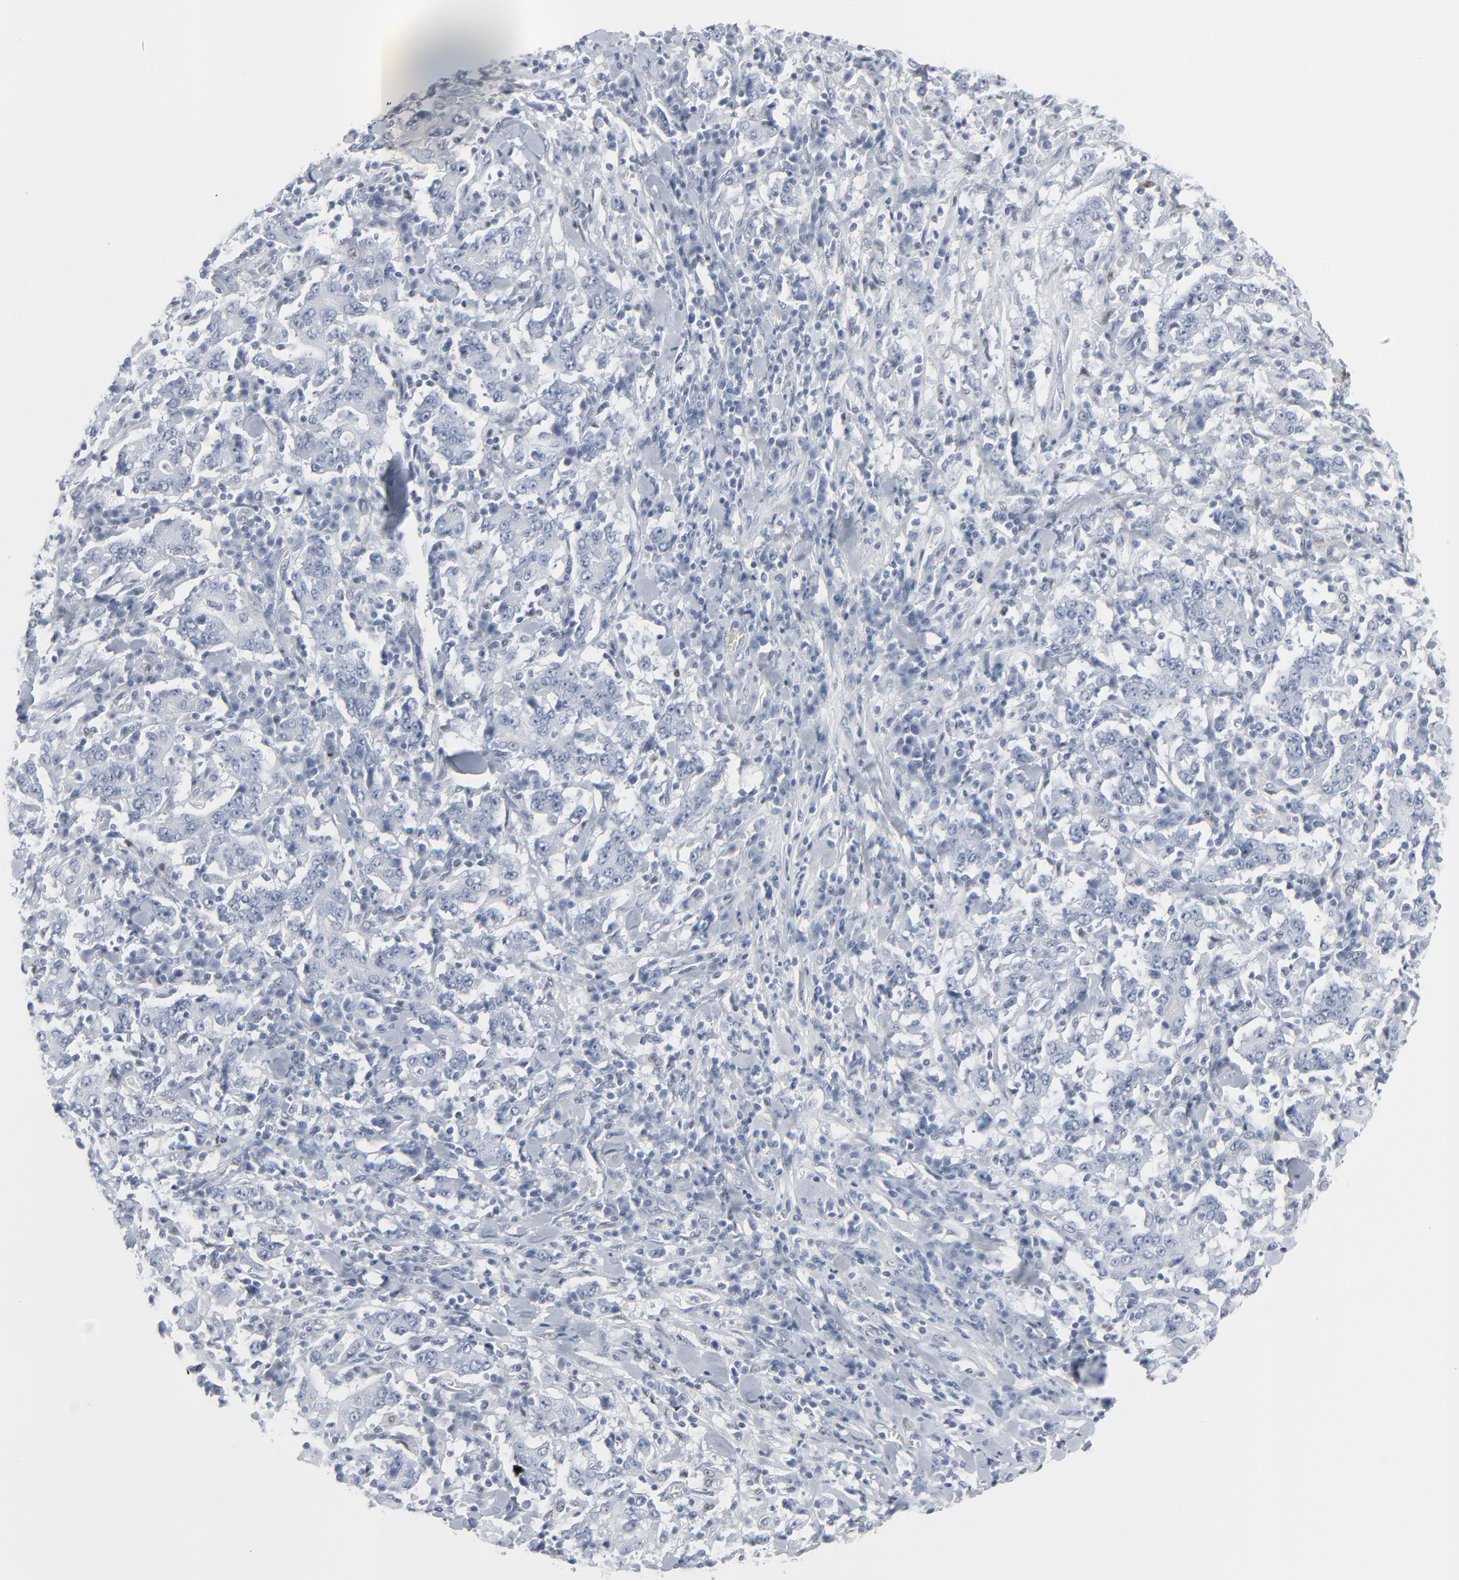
{"staining": {"intensity": "negative", "quantity": "none", "location": "none"}, "tissue": "stomach cancer", "cell_type": "Tumor cells", "image_type": "cancer", "snomed": [{"axis": "morphology", "description": "Normal tissue, NOS"}, {"axis": "morphology", "description": "Adenocarcinoma, NOS"}, {"axis": "topography", "description": "Stomach, upper"}, {"axis": "topography", "description": "Stomach"}], "caption": "Protein analysis of stomach adenocarcinoma exhibits no significant expression in tumor cells. The staining is performed using DAB (3,3'-diaminobenzidine) brown chromogen with nuclei counter-stained in using hematoxylin.", "gene": "MITF", "patient": {"sex": "male", "age": 59}}